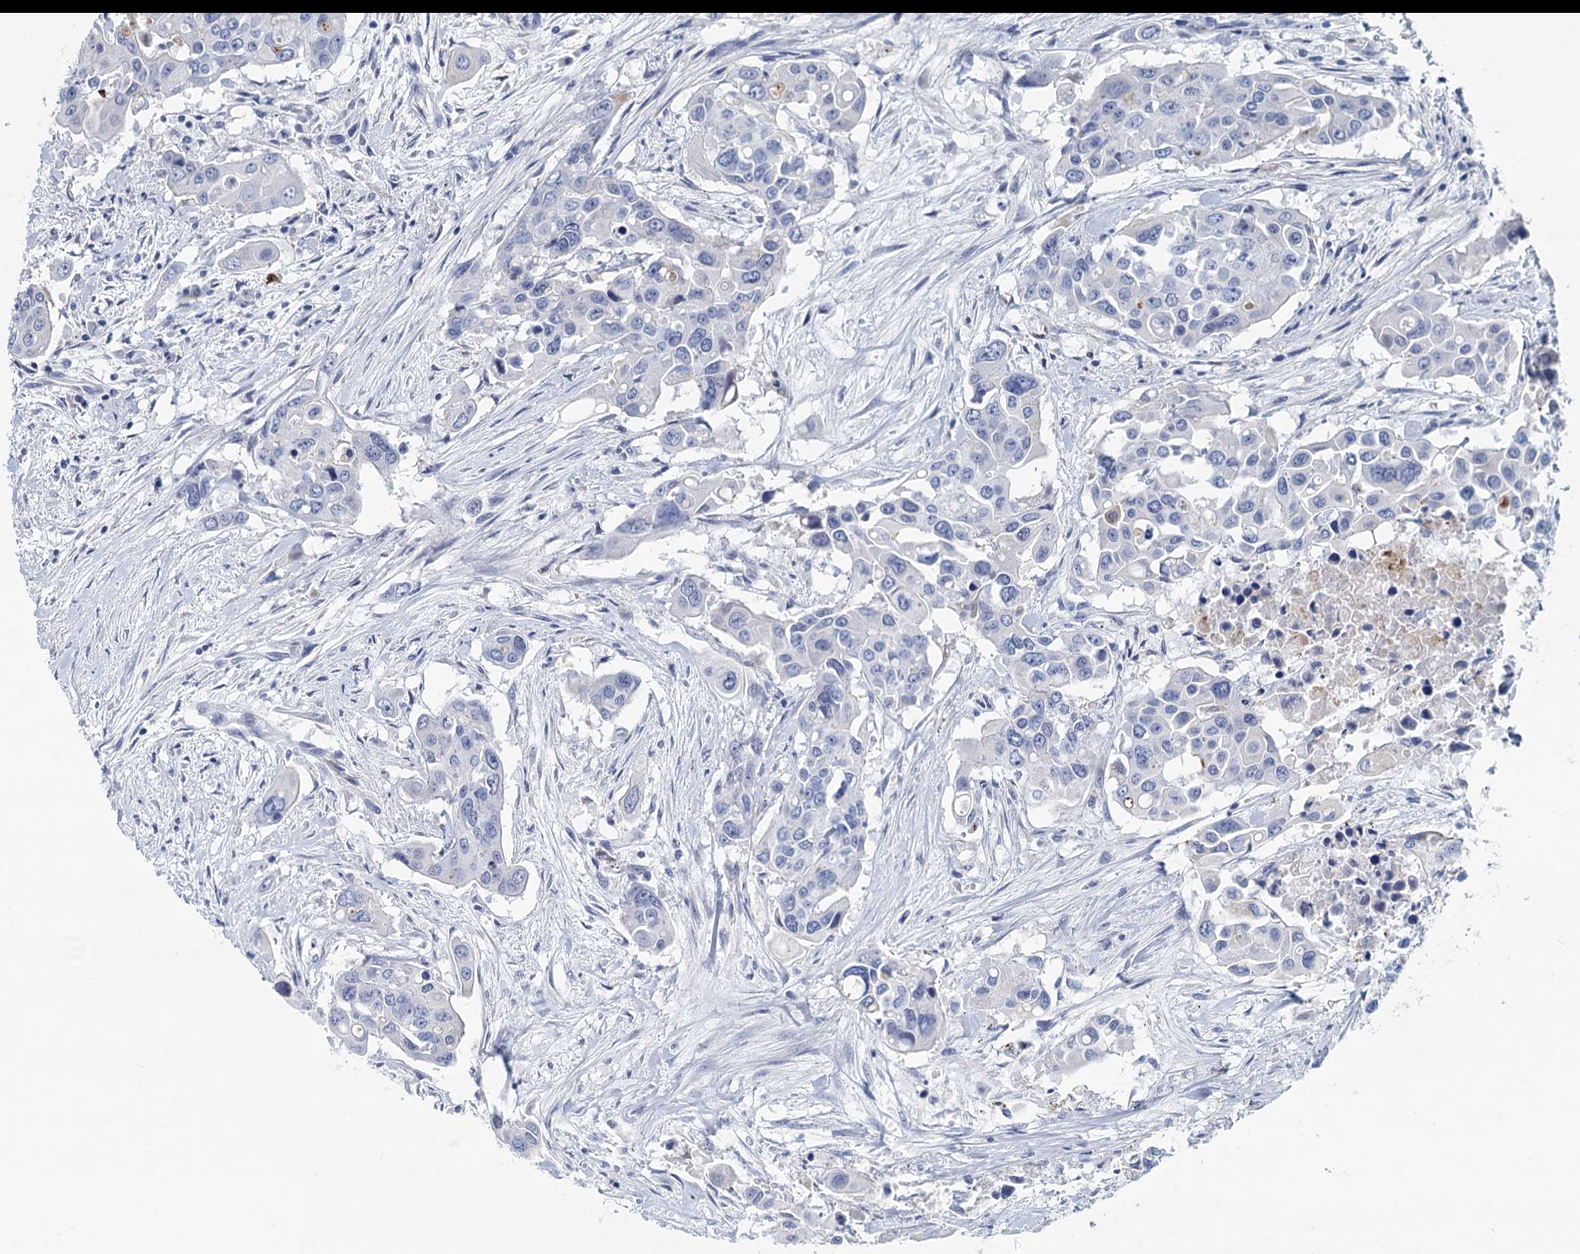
{"staining": {"intensity": "negative", "quantity": "none", "location": "none"}, "tissue": "colorectal cancer", "cell_type": "Tumor cells", "image_type": "cancer", "snomed": [{"axis": "morphology", "description": "Adenocarcinoma, NOS"}, {"axis": "topography", "description": "Colon"}], "caption": "Tumor cells are negative for protein expression in human colorectal adenocarcinoma.", "gene": "INSC", "patient": {"sex": "male", "age": 77}}